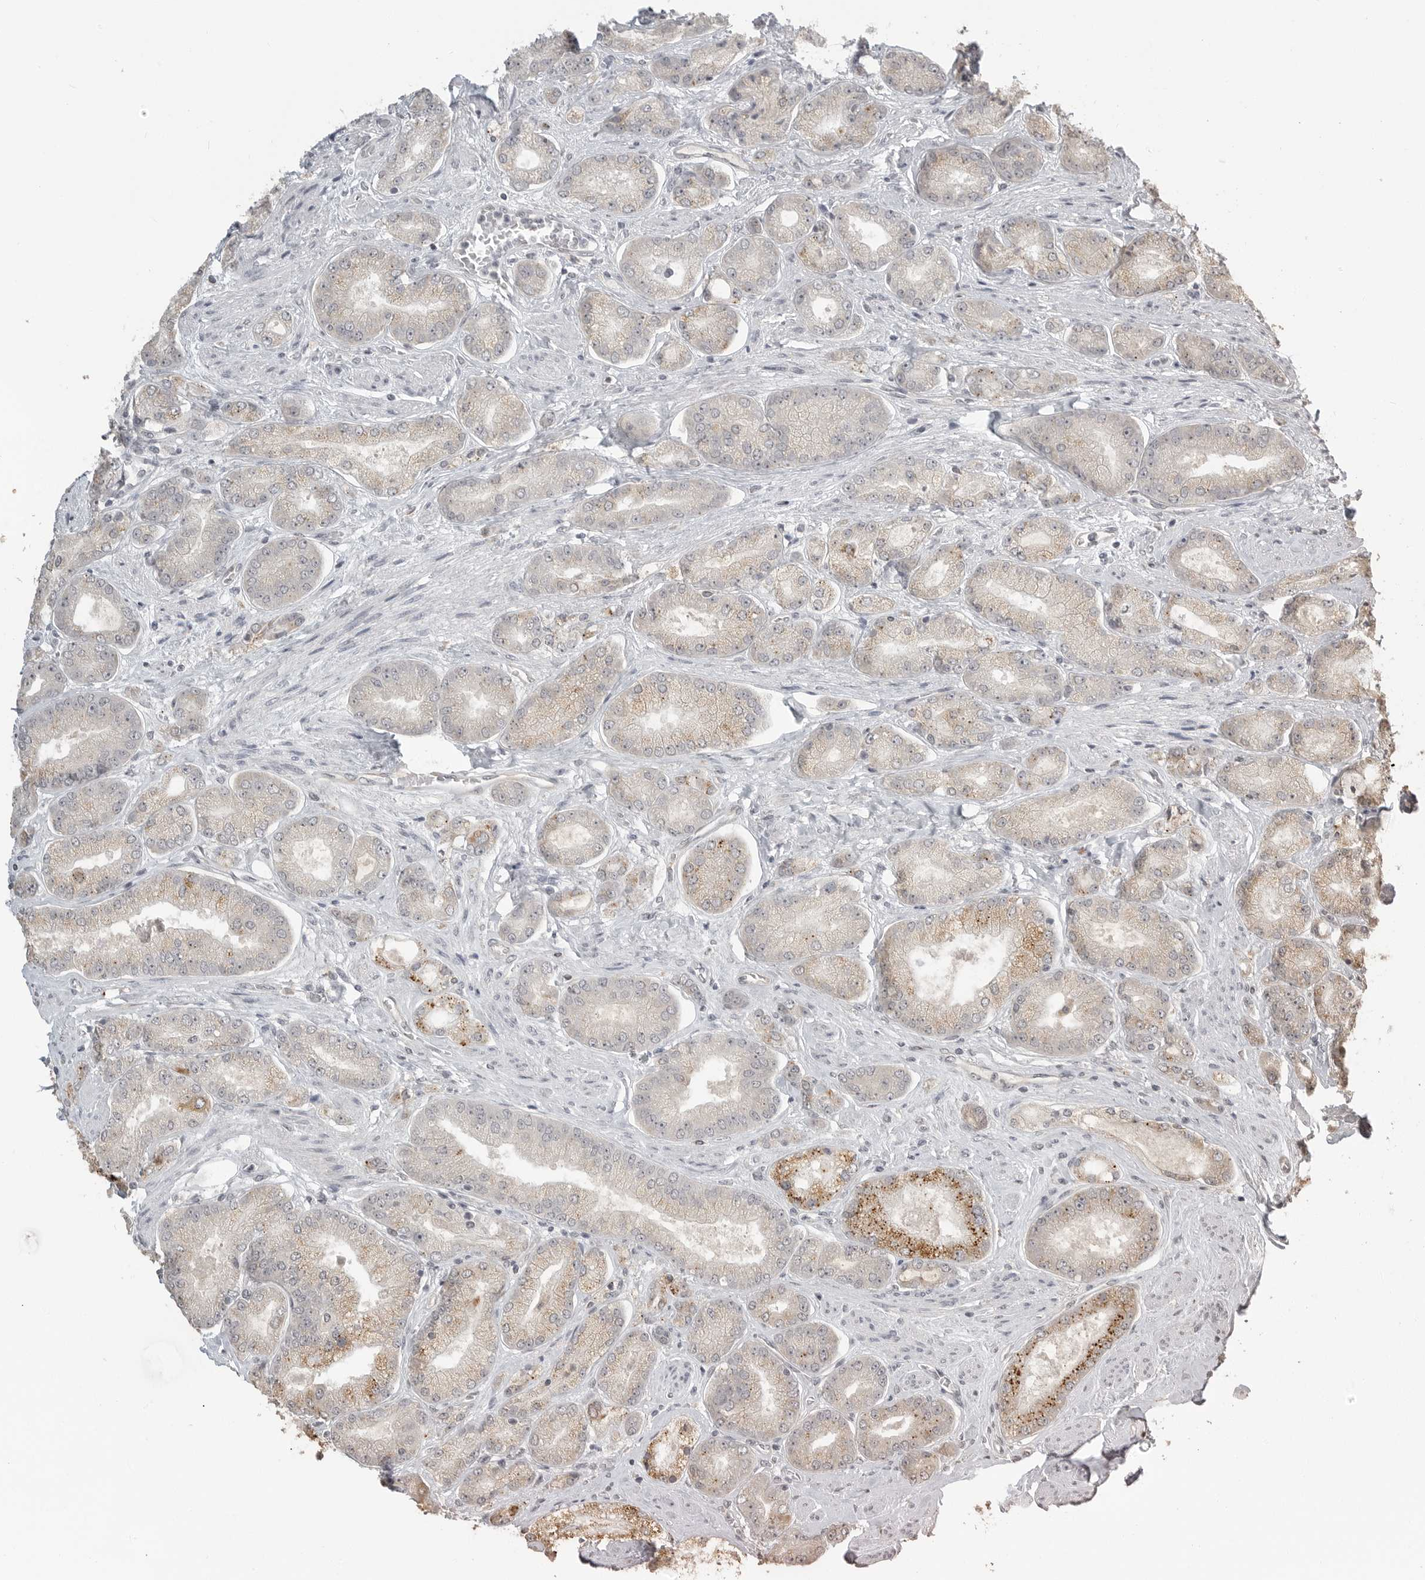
{"staining": {"intensity": "moderate", "quantity": "25%-75%", "location": "cytoplasmic/membranous"}, "tissue": "prostate cancer", "cell_type": "Tumor cells", "image_type": "cancer", "snomed": [{"axis": "morphology", "description": "Adenocarcinoma, High grade"}, {"axis": "topography", "description": "Prostate"}], "caption": "Prostate cancer stained with a brown dye reveals moderate cytoplasmic/membranous positive expression in about 25%-75% of tumor cells.", "gene": "SMG8", "patient": {"sex": "male", "age": 58}}